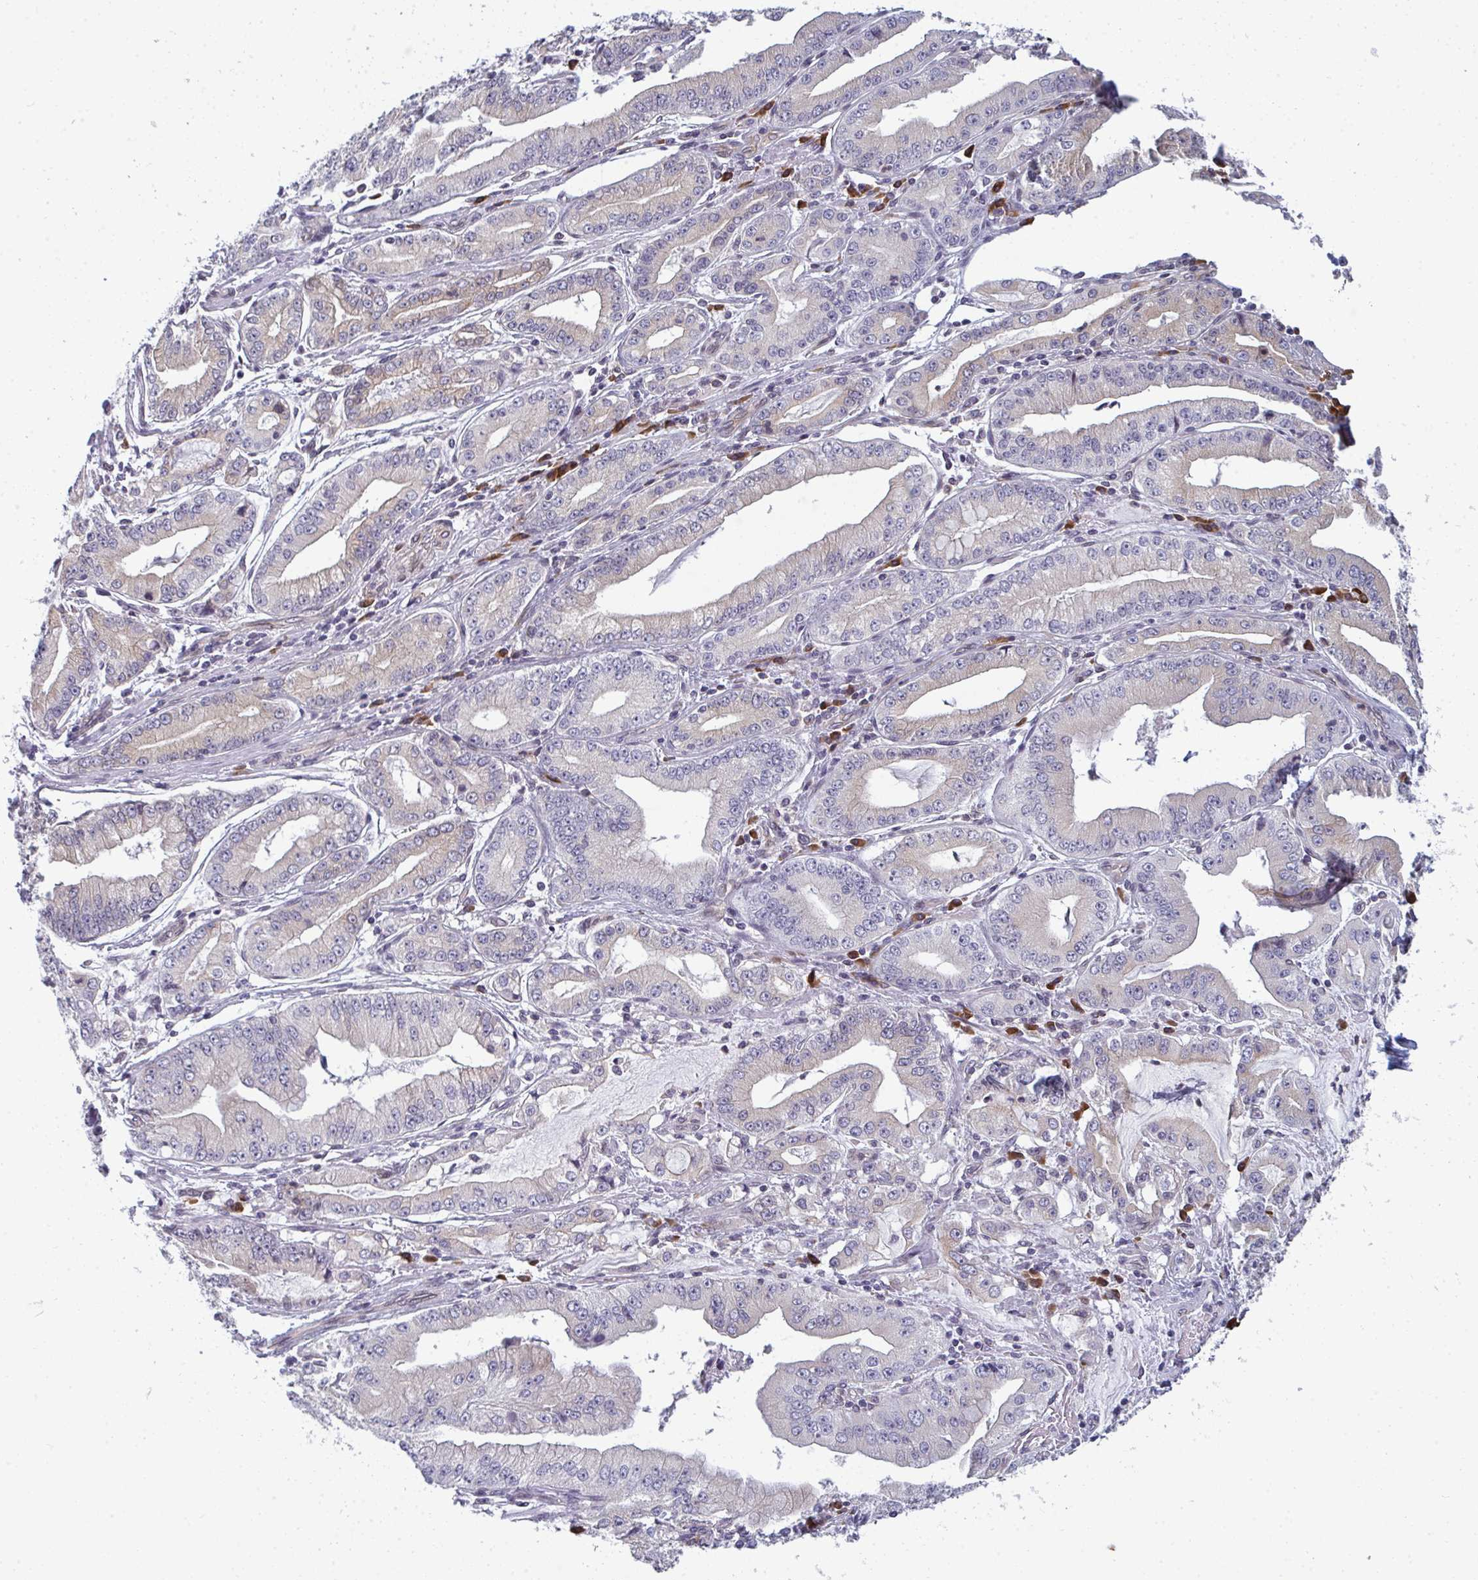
{"staining": {"intensity": "weak", "quantity": "<25%", "location": "cytoplasmic/membranous"}, "tissue": "stomach cancer", "cell_type": "Tumor cells", "image_type": "cancer", "snomed": [{"axis": "morphology", "description": "Adenocarcinoma, NOS"}, {"axis": "topography", "description": "Stomach, upper"}], "caption": "Image shows no significant protein positivity in tumor cells of stomach cancer.", "gene": "LYSMD4", "patient": {"sex": "female", "age": 74}}